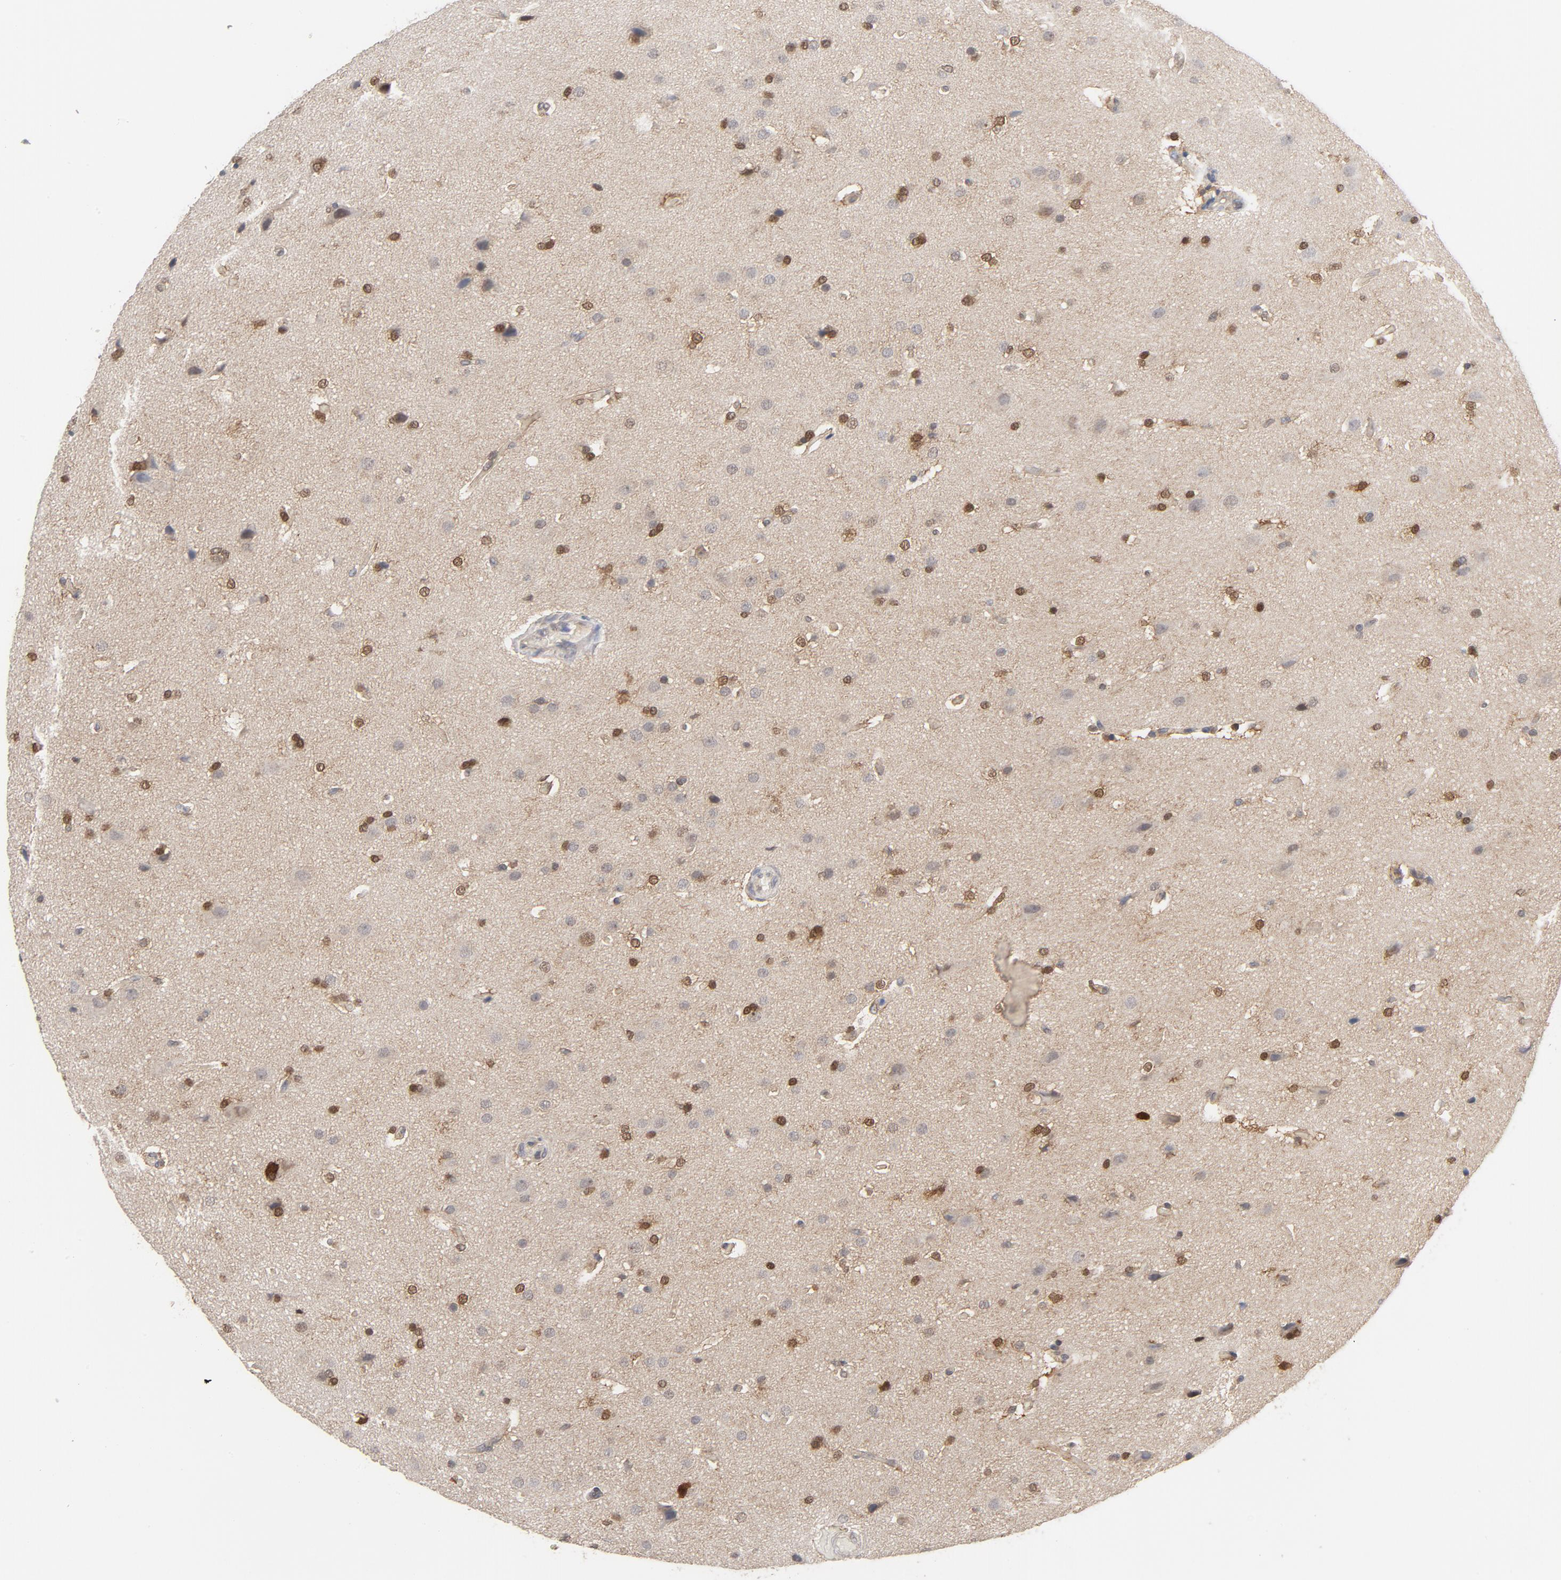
{"staining": {"intensity": "moderate", "quantity": ">75%", "location": "cytoplasmic/membranous"}, "tissue": "glioma", "cell_type": "Tumor cells", "image_type": "cancer", "snomed": [{"axis": "morphology", "description": "Glioma, malignant, Low grade"}, {"axis": "topography", "description": "Cerebral cortex"}], "caption": "Human malignant glioma (low-grade) stained with a brown dye shows moderate cytoplasmic/membranous positive staining in approximately >75% of tumor cells.", "gene": "PRDX1", "patient": {"sex": "female", "age": 47}}